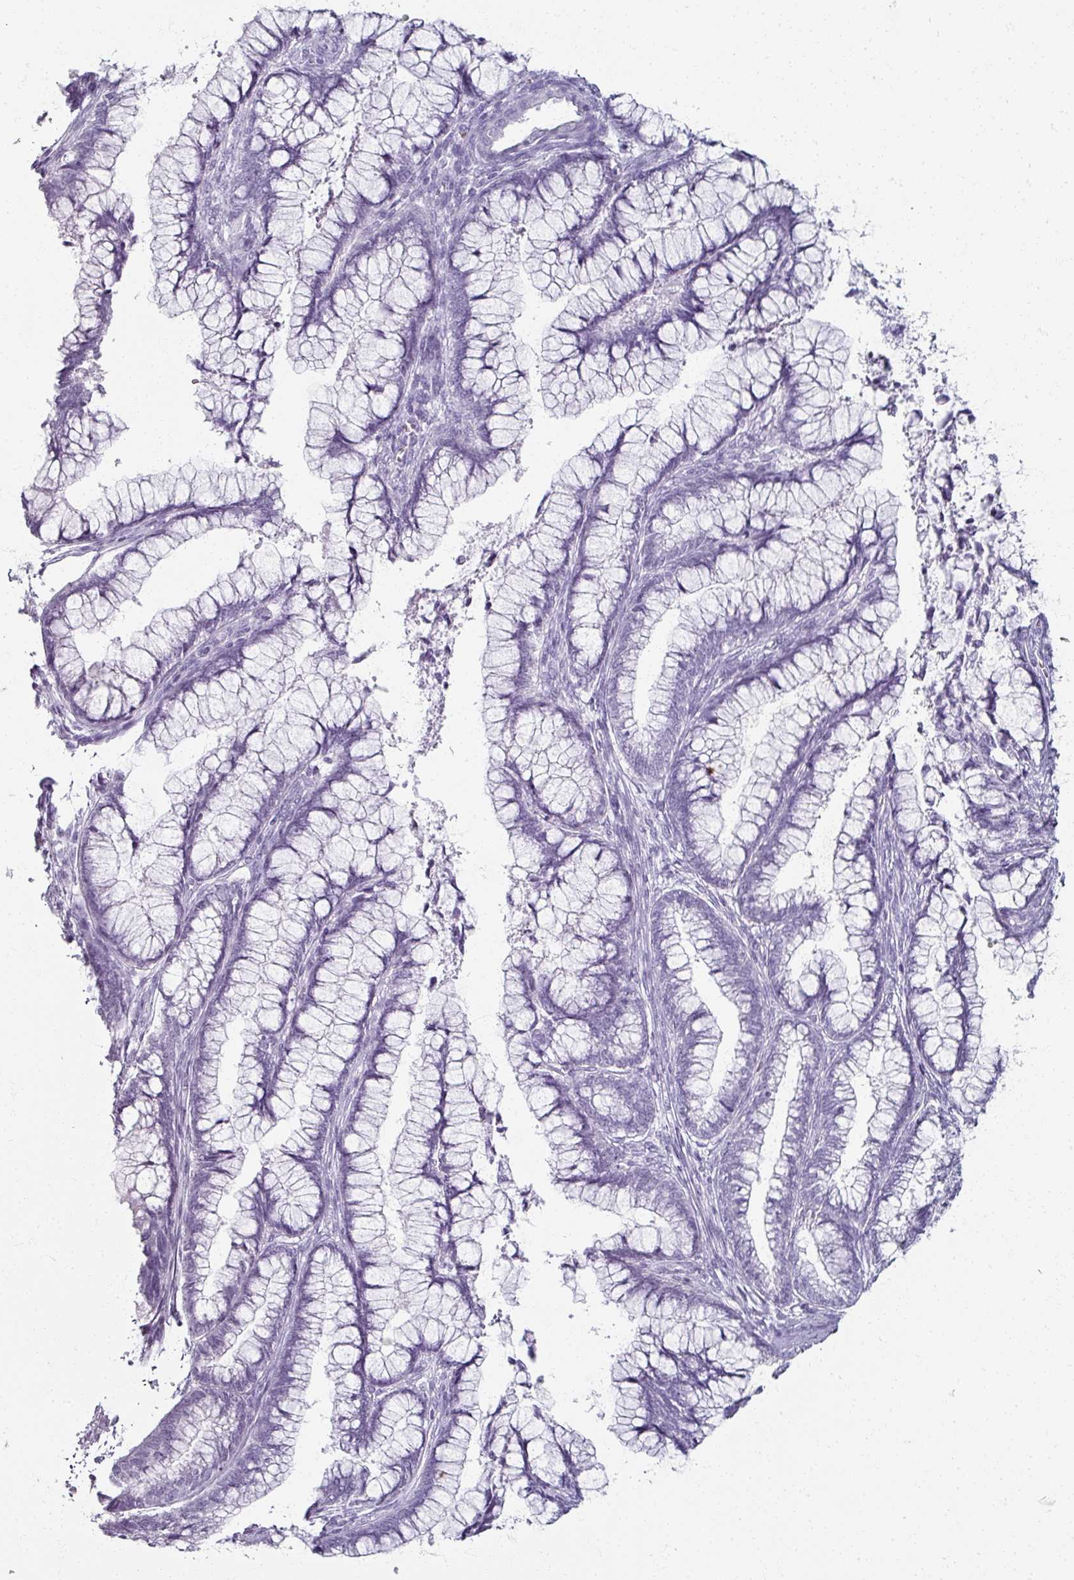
{"staining": {"intensity": "negative", "quantity": "none", "location": "none"}, "tissue": "cervical cancer", "cell_type": "Tumor cells", "image_type": "cancer", "snomed": [{"axis": "morphology", "description": "Adenocarcinoma, NOS"}, {"axis": "topography", "description": "Cervix"}], "caption": "High magnification brightfield microscopy of adenocarcinoma (cervical) stained with DAB (brown) and counterstained with hematoxylin (blue): tumor cells show no significant positivity.", "gene": "REG3G", "patient": {"sex": "female", "age": 44}}